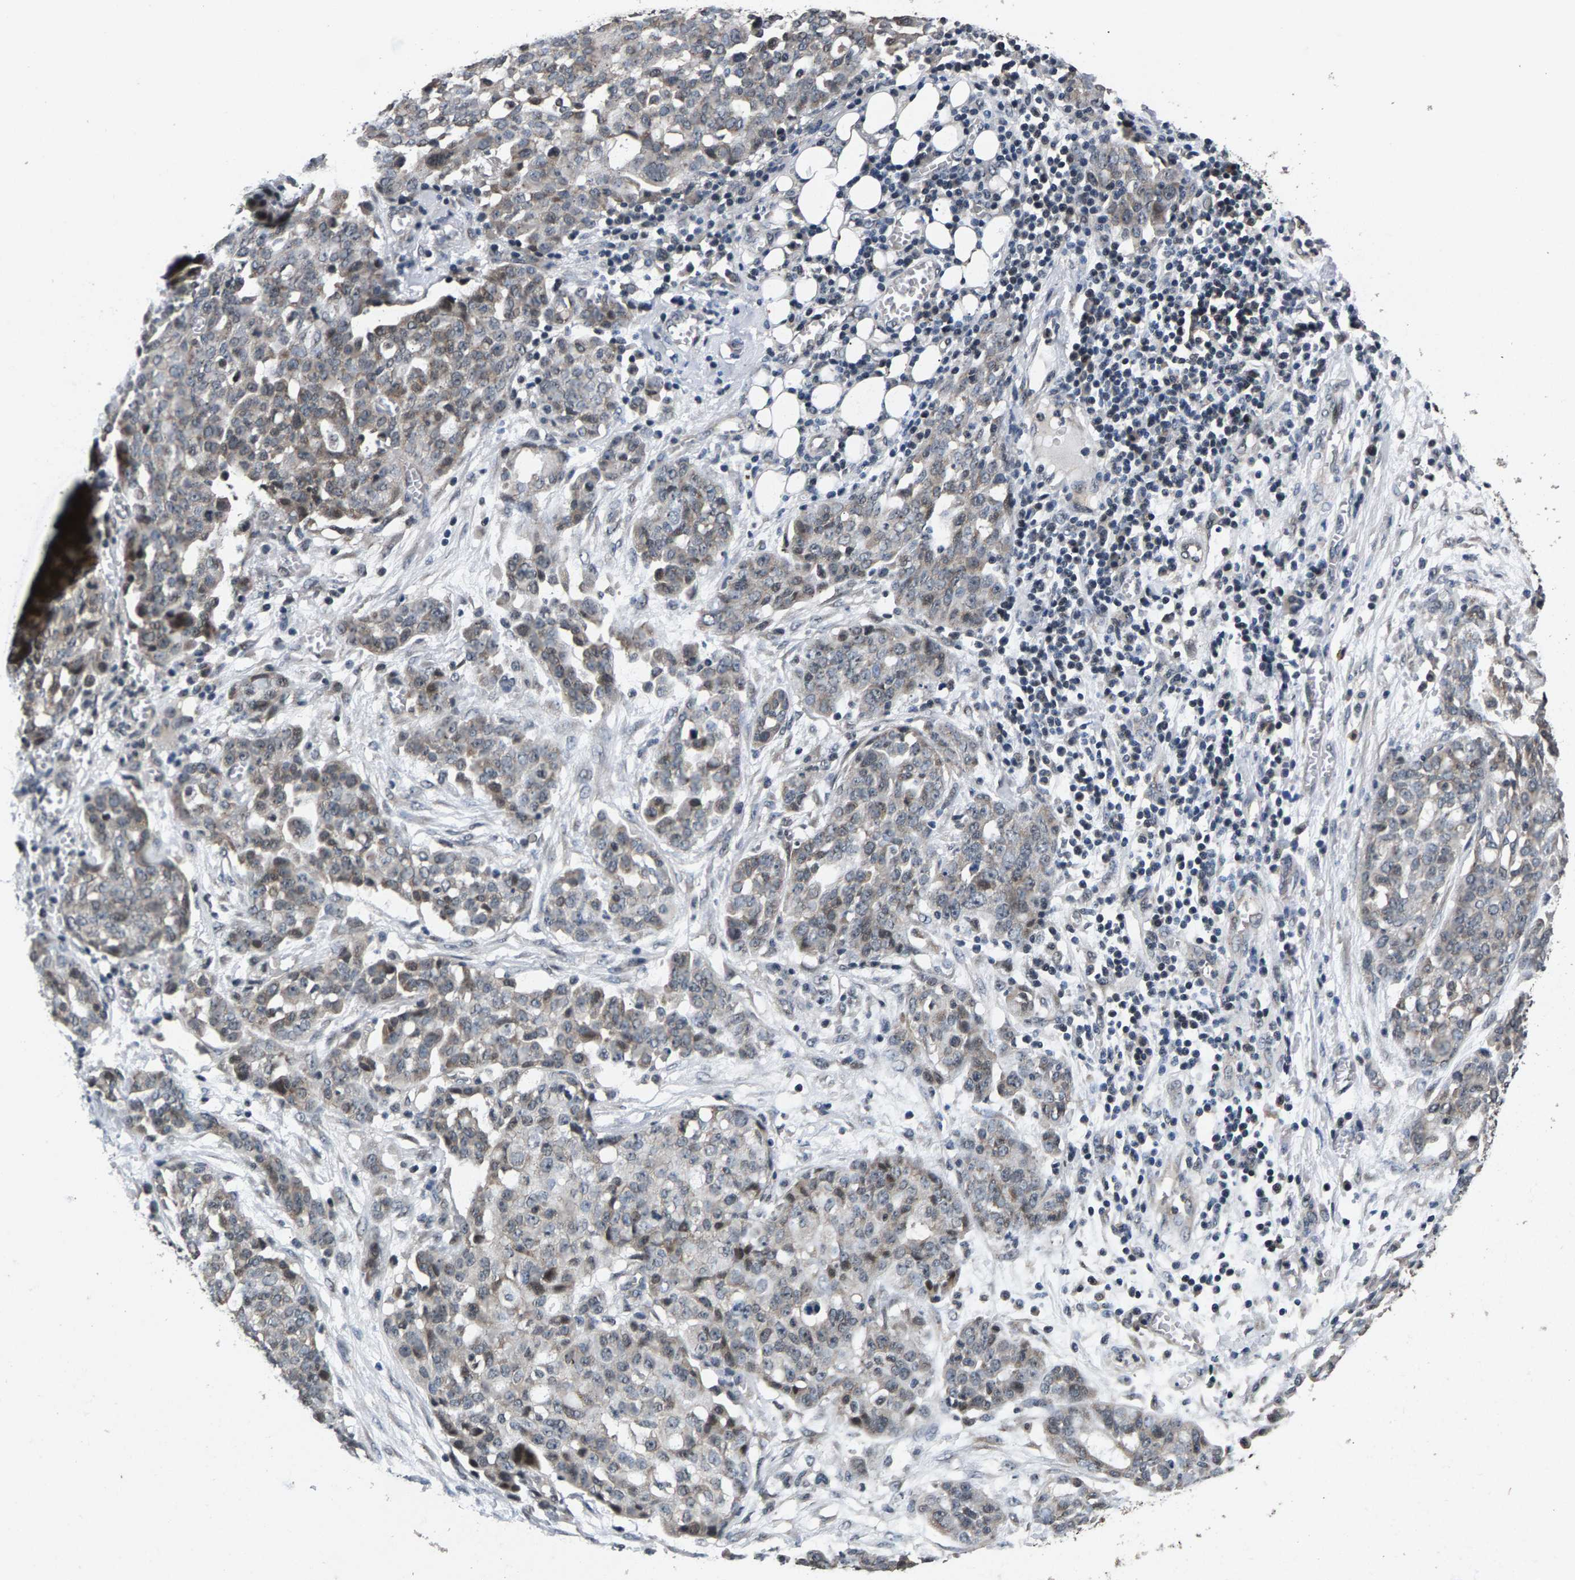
{"staining": {"intensity": "weak", "quantity": "25%-75%", "location": "cytoplasmic/membranous,nuclear"}, "tissue": "ovarian cancer", "cell_type": "Tumor cells", "image_type": "cancer", "snomed": [{"axis": "morphology", "description": "Cystadenocarcinoma, serous, NOS"}, {"axis": "topography", "description": "Soft tissue"}, {"axis": "topography", "description": "Ovary"}], "caption": "Human ovarian serous cystadenocarcinoma stained with a protein marker shows weak staining in tumor cells.", "gene": "RBM33", "patient": {"sex": "female", "age": 57}}